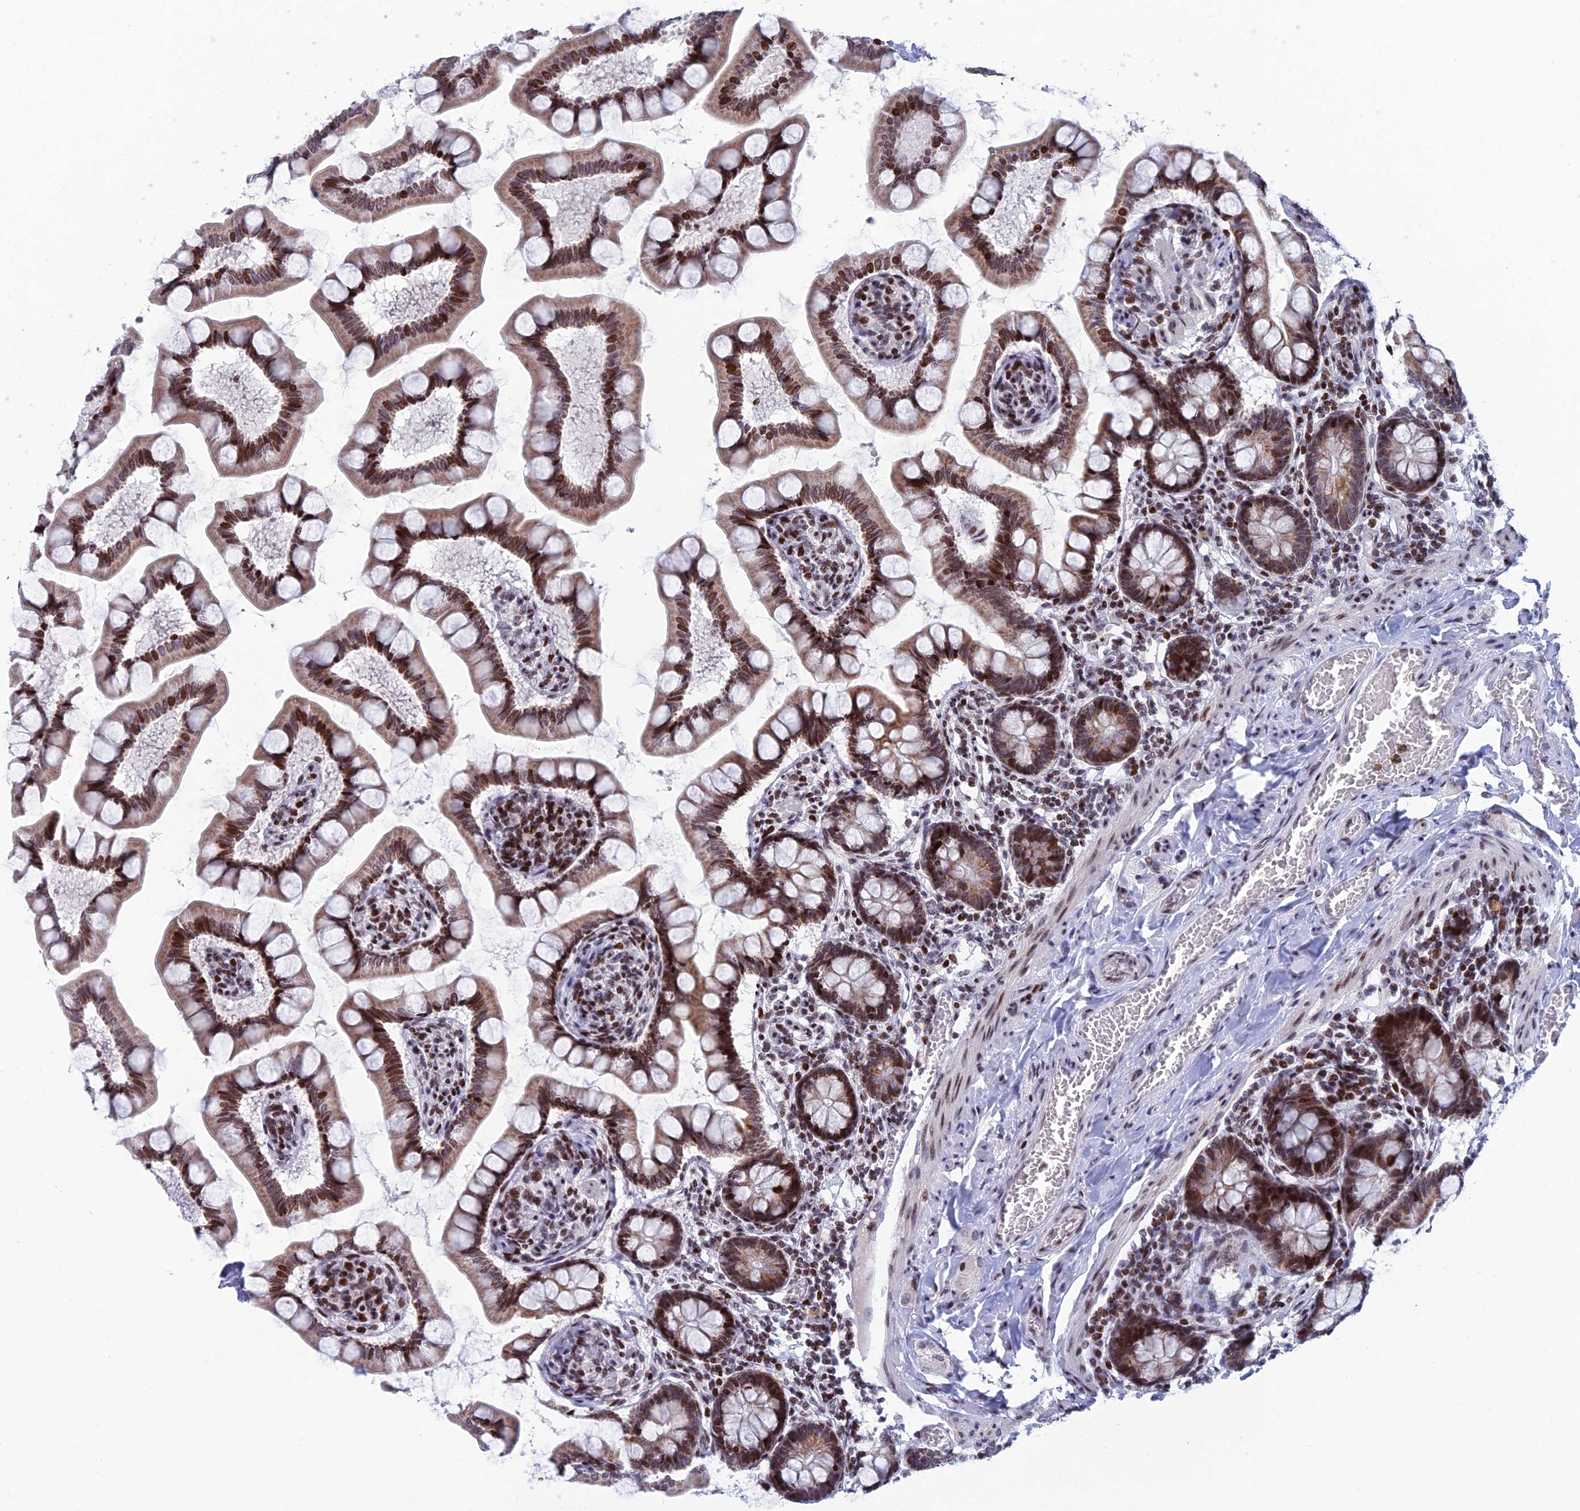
{"staining": {"intensity": "moderate", "quantity": ">75%", "location": "cytoplasmic/membranous,nuclear"}, "tissue": "small intestine", "cell_type": "Glandular cells", "image_type": "normal", "snomed": [{"axis": "morphology", "description": "Normal tissue, NOS"}, {"axis": "topography", "description": "Small intestine"}], "caption": "About >75% of glandular cells in benign small intestine reveal moderate cytoplasmic/membranous,nuclear protein positivity as visualized by brown immunohistochemical staining.", "gene": "AFF3", "patient": {"sex": "male", "age": 41}}